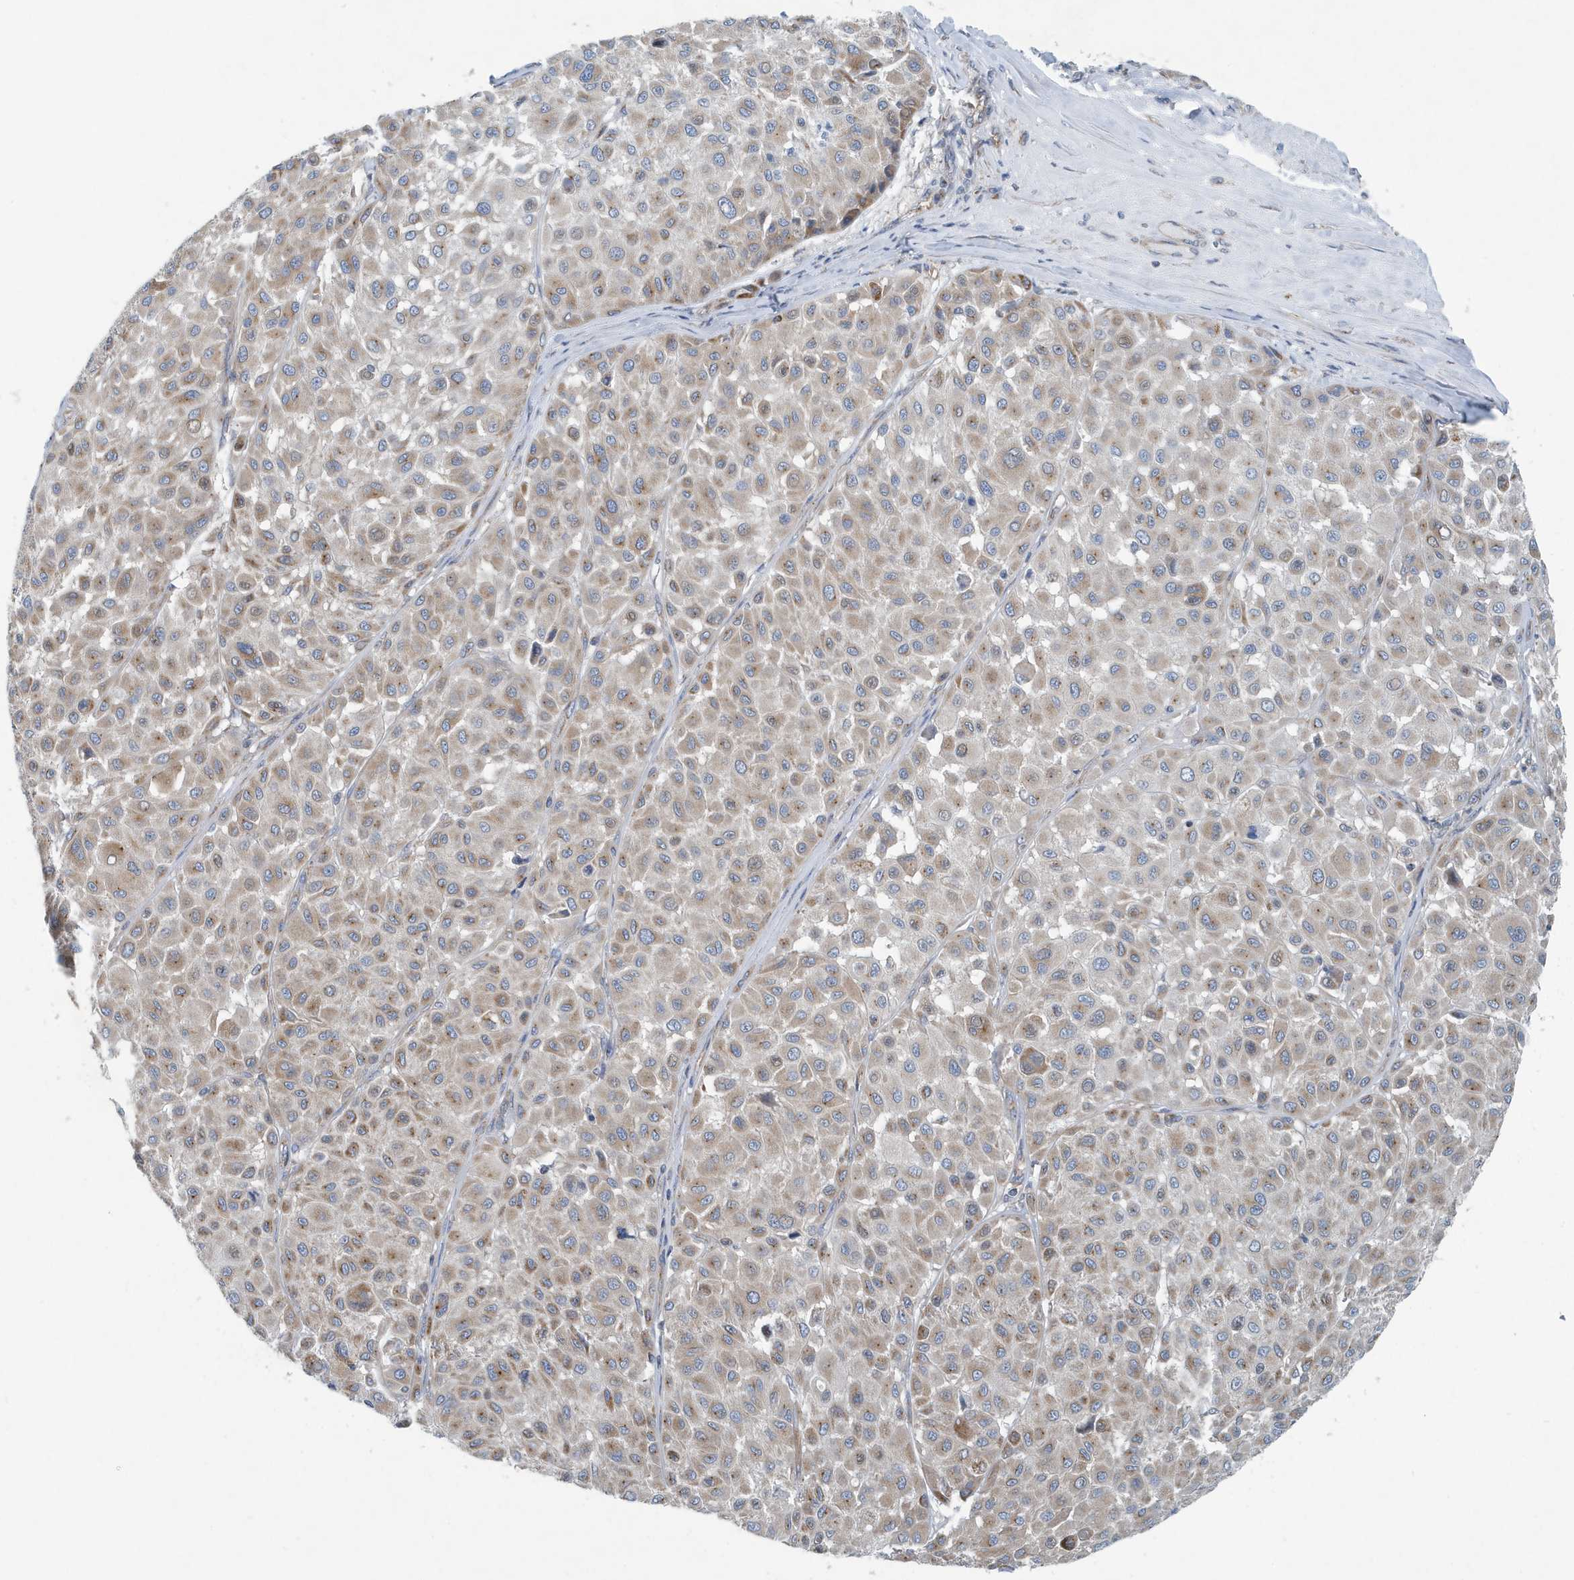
{"staining": {"intensity": "weak", "quantity": "25%-75%", "location": "cytoplasmic/membranous"}, "tissue": "melanoma", "cell_type": "Tumor cells", "image_type": "cancer", "snomed": [{"axis": "morphology", "description": "Malignant melanoma, Metastatic site"}, {"axis": "topography", "description": "Soft tissue"}], "caption": "Brown immunohistochemical staining in malignant melanoma (metastatic site) exhibits weak cytoplasmic/membranous expression in approximately 25%-75% of tumor cells. (DAB IHC with brightfield microscopy, high magnification).", "gene": "PPM1M", "patient": {"sex": "male", "age": 41}}